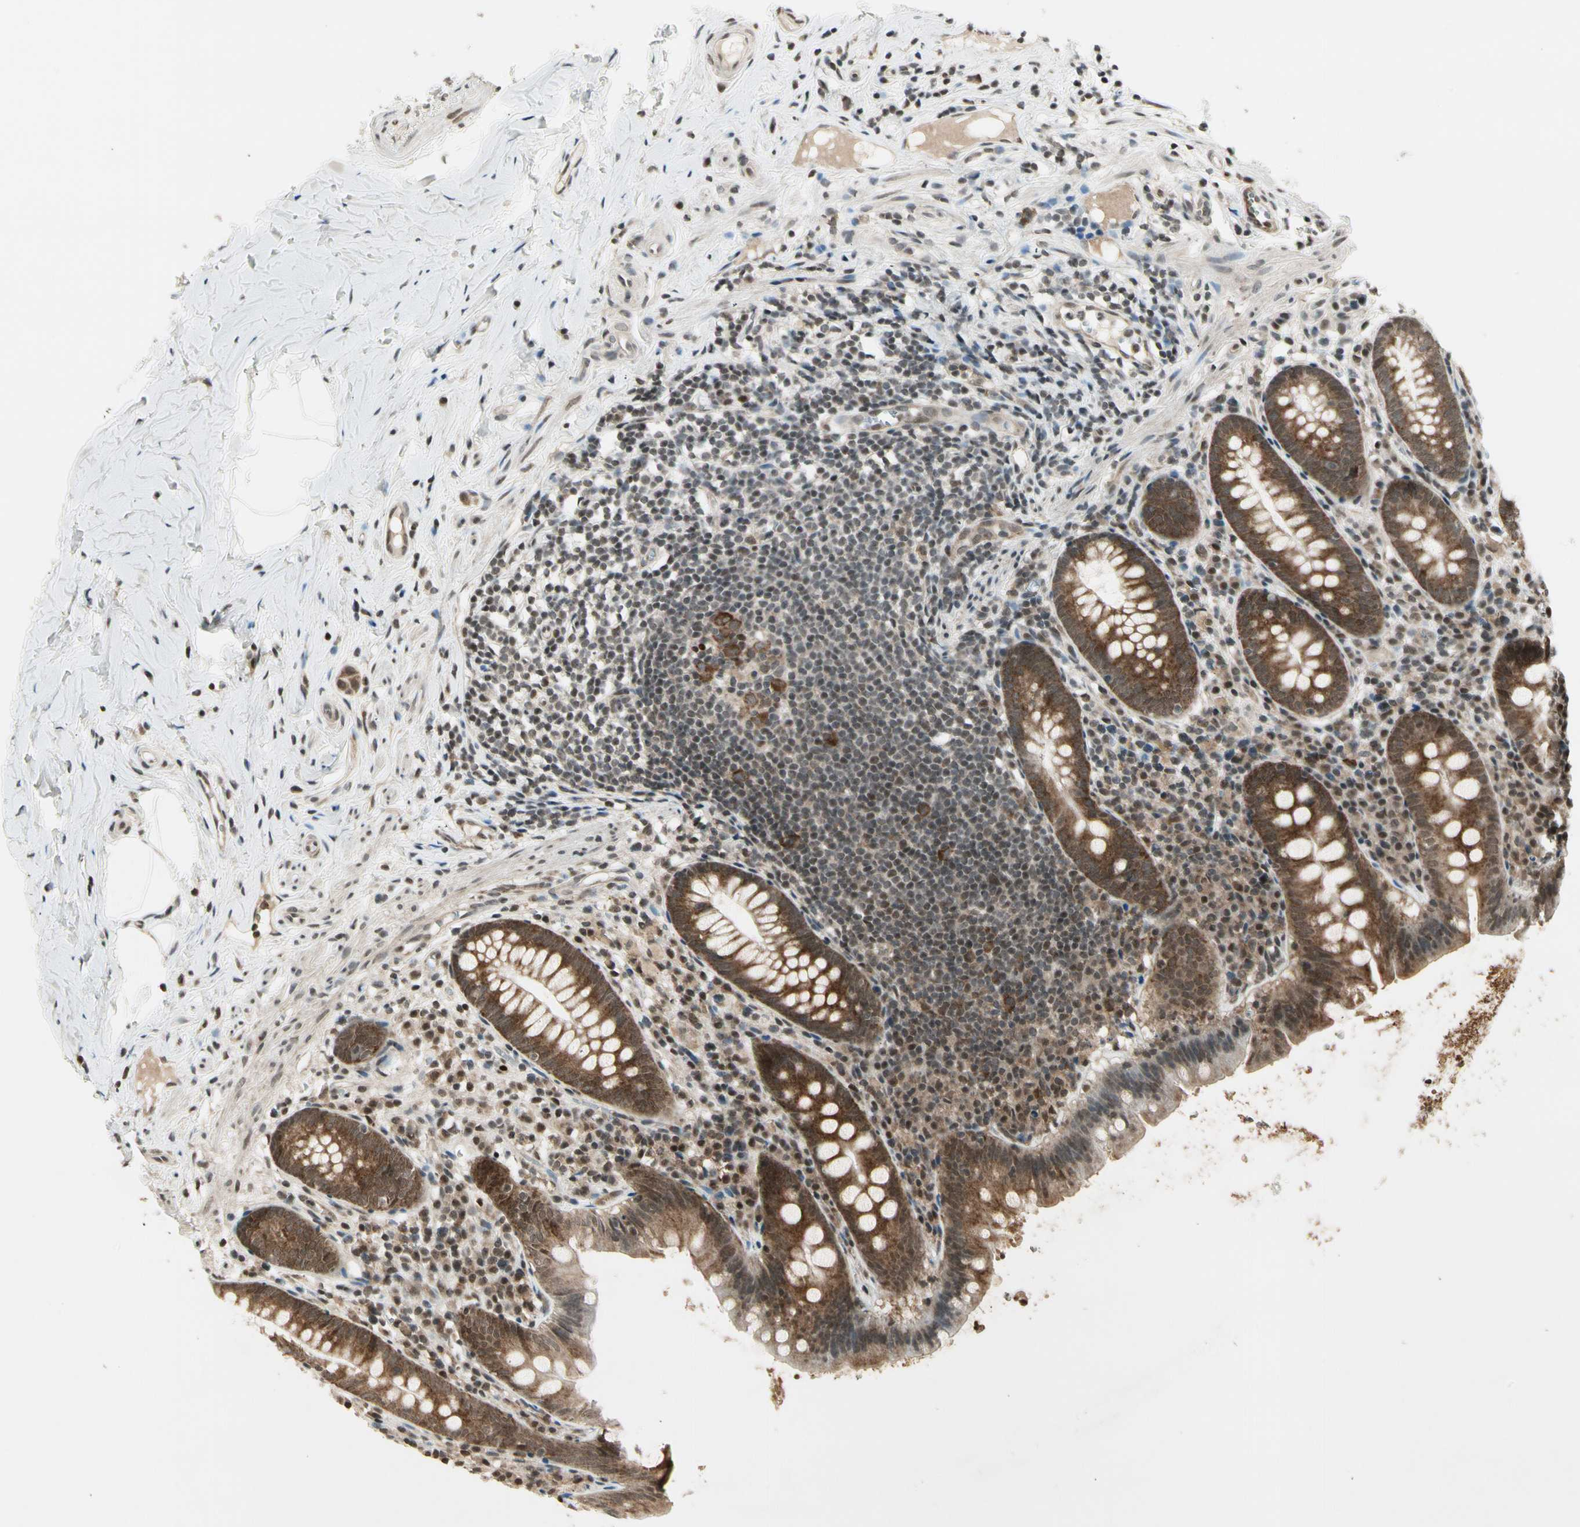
{"staining": {"intensity": "moderate", "quantity": ">75%", "location": "cytoplasmic/membranous"}, "tissue": "appendix", "cell_type": "Glandular cells", "image_type": "normal", "snomed": [{"axis": "morphology", "description": "Normal tissue, NOS"}, {"axis": "topography", "description": "Appendix"}], "caption": "Protein expression analysis of benign human appendix reveals moderate cytoplasmic/membranous positivity in about >75% of glandular cells. The staining was performed using DAB (3,3'-diaminobenzidine) to visualize the protein expression in brown, while the nuclei were stained in blue with hematoxylin (Magnification: 20x).", "gene": "SMN2", "patient": {"sex": "male", "age": 52}}